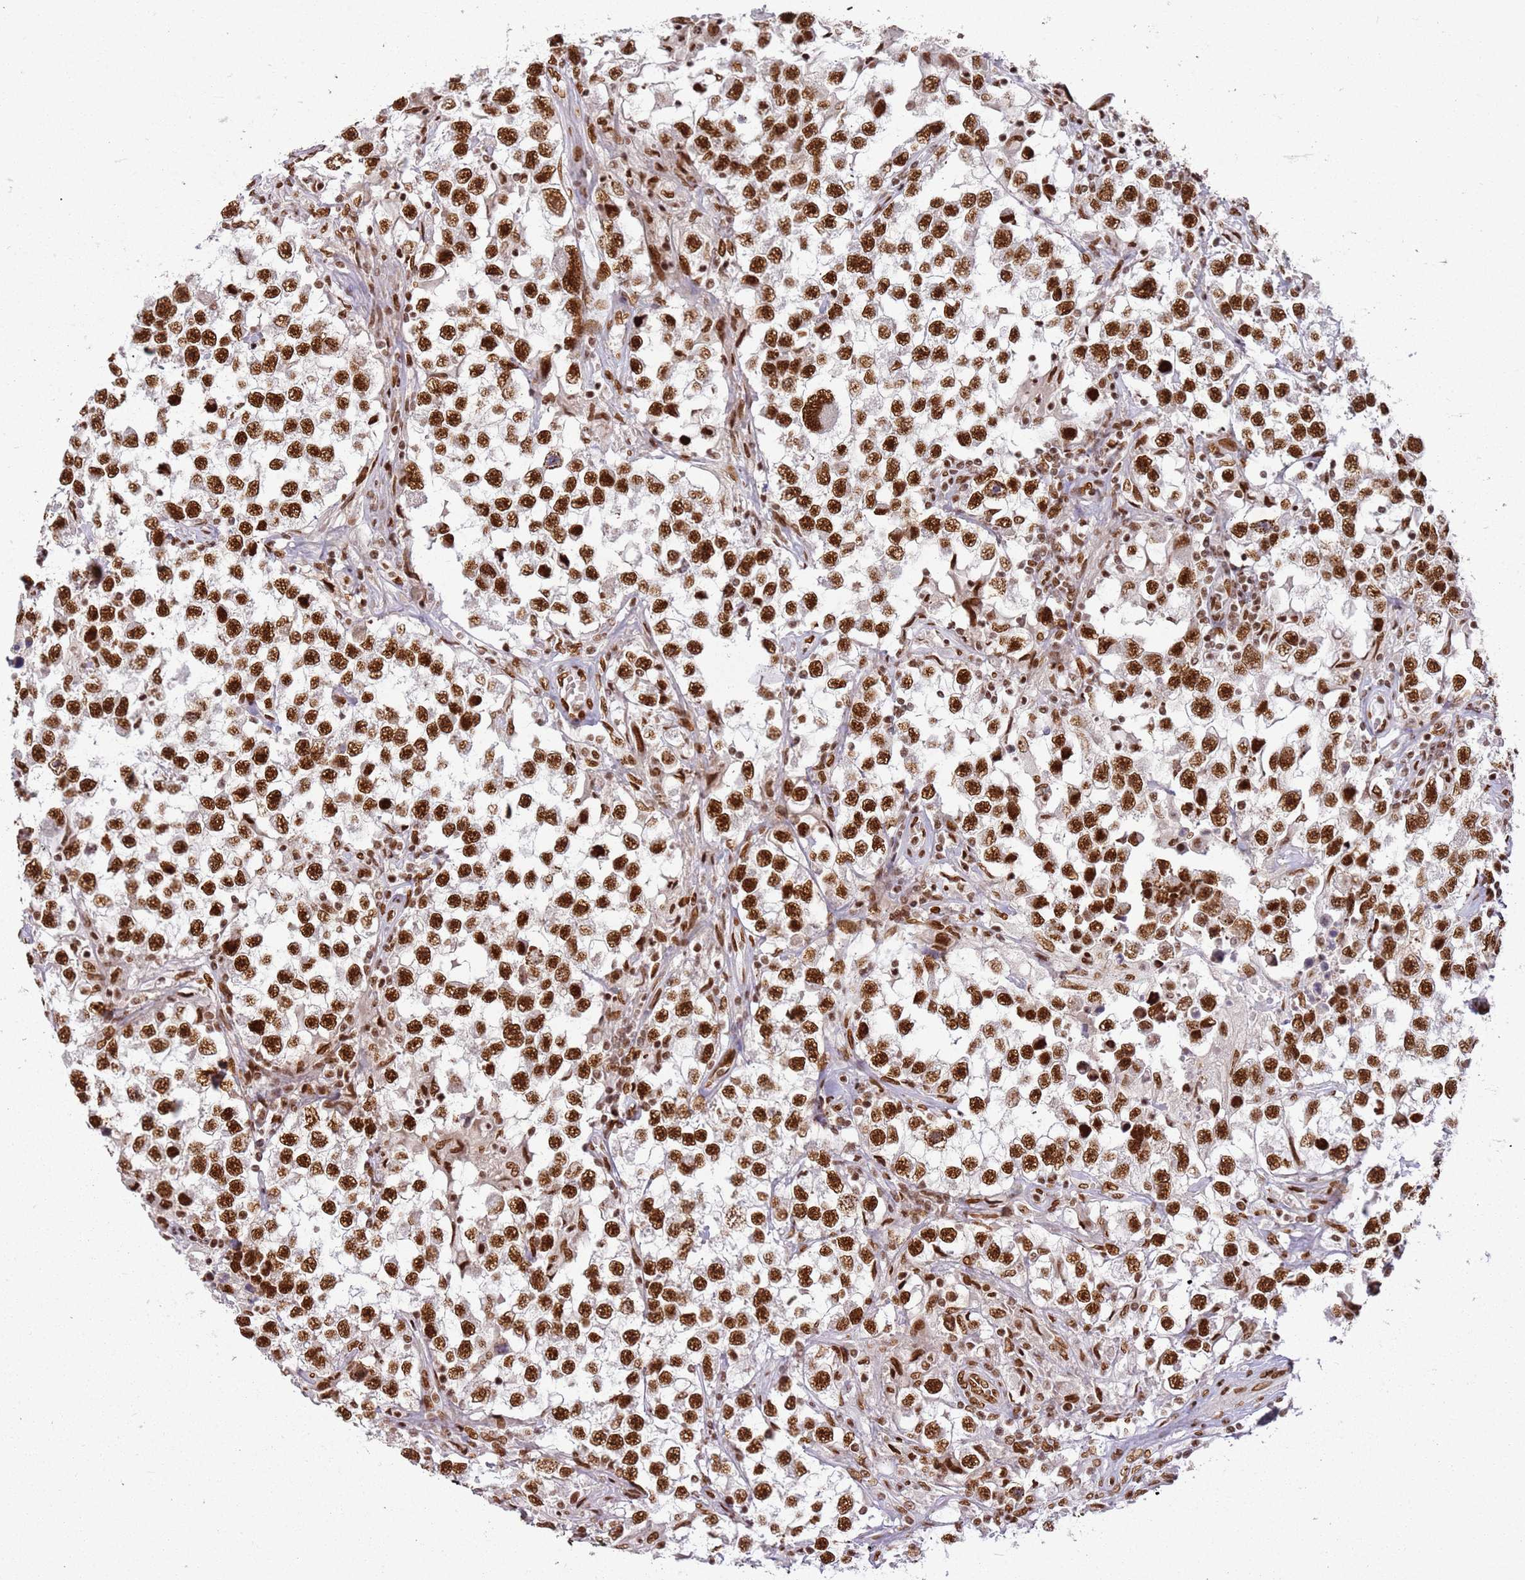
{"staining": {"intensity": "strong", "quantity": ">75%", "location": "nuclear"}, "tissue": "testis cancer", "cell_type": "Tumor cells", "image_type": "cancer", "snomed": [{"axis": "morphology", "description": "Seminoma, NOS"}, {"axis": "topography", "description": "Testis"}], "caption": "A brown stain labels strong nuclear positivity of a protein in testis cancer (seminoma) tumor cells.", "gene": "TENT4A", "patient": {"sex": "male", "age": 46}}